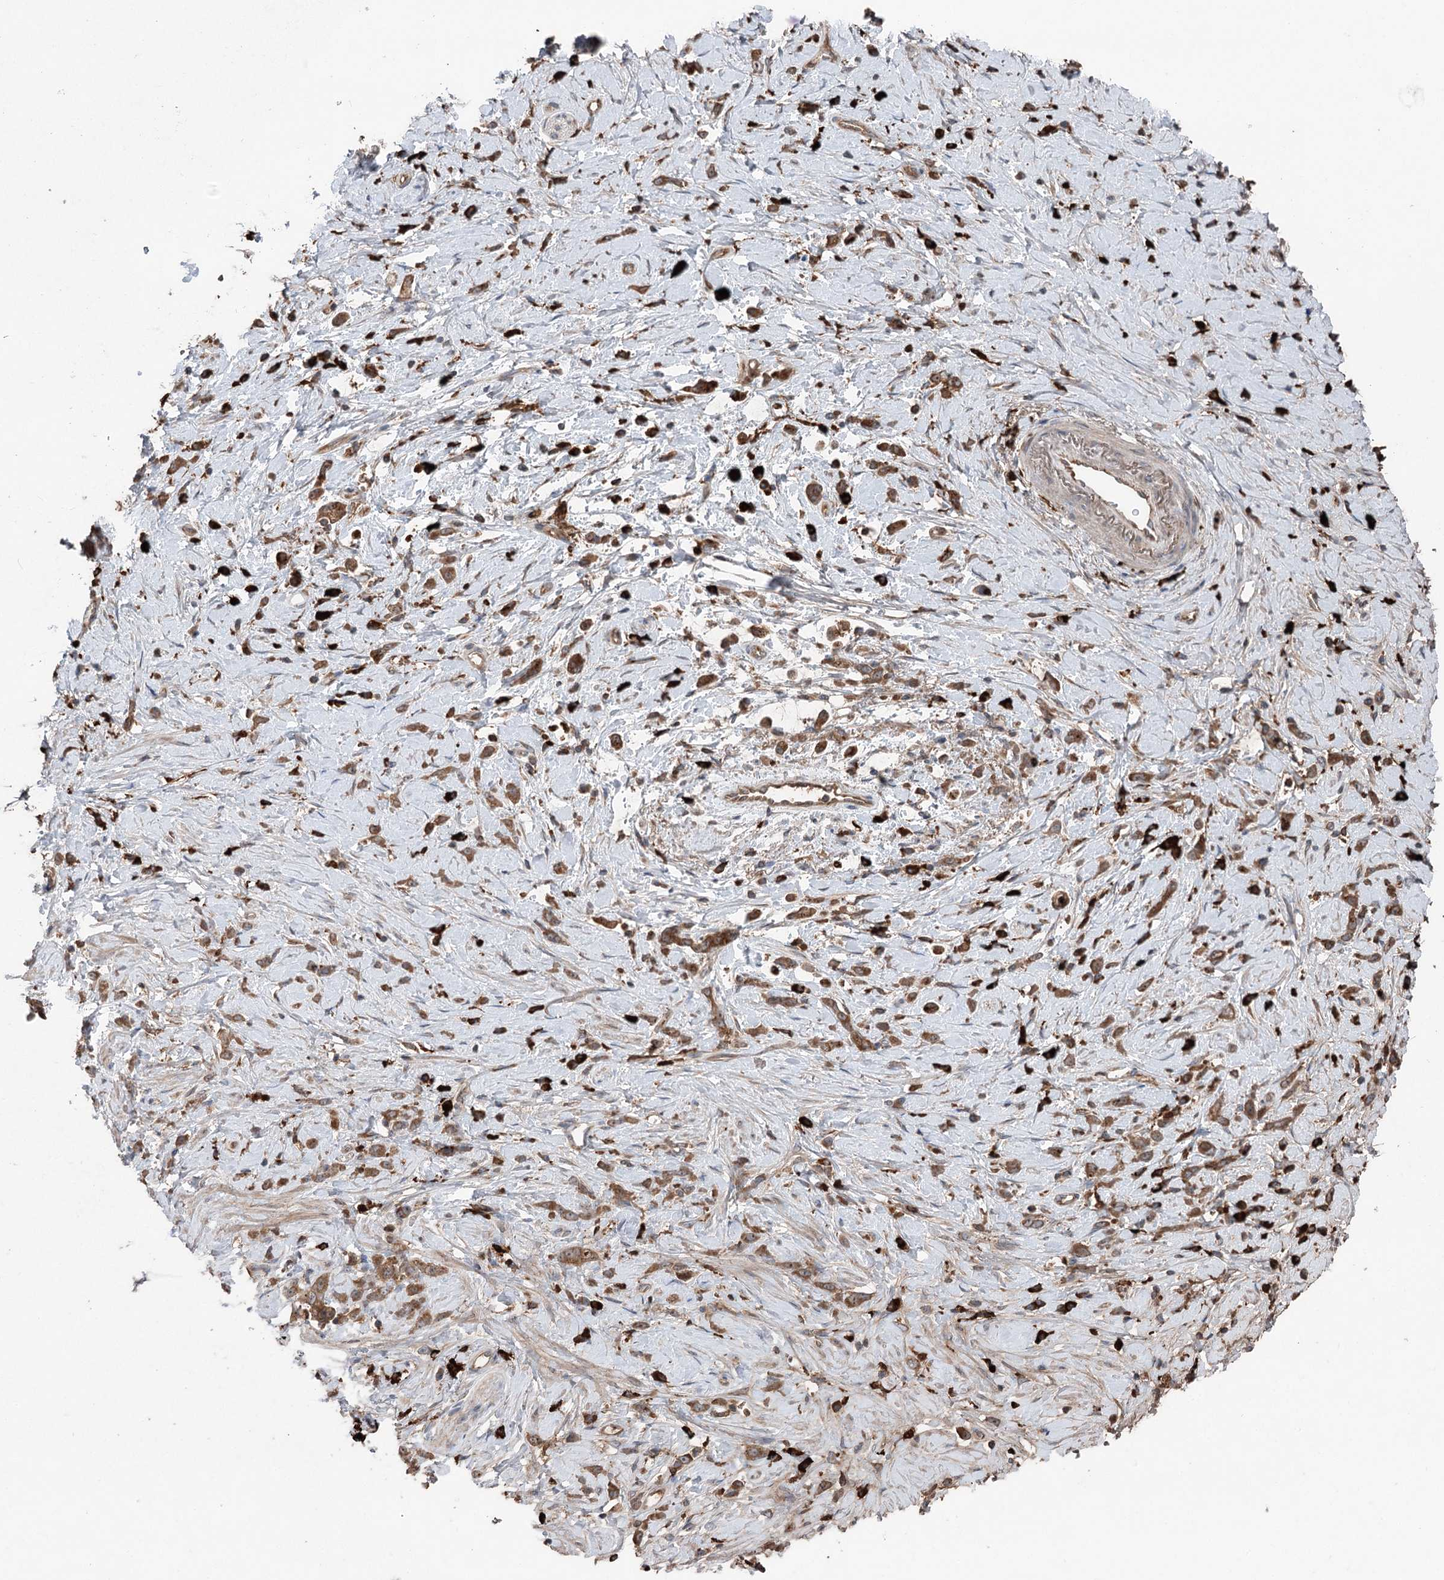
{"staining": {"intensity": "moderate", "quantity": ">75%", "location": "cytoplasmic/membranous"}, "tissue": "stomach cancer", "cell_type": "Tumor cells", "image_type": "cancer", "snomed": [{"axis": "morphology", "description": "Adenocarcinoma, NOS"}, {"axis": "topography", "description": "Stomach"}], "caption": "Protein analysis of stomach adenocarcinoma tissue reveals moderate cytoplasmic/membranous positivity in approximately >75% of tumor cells.", "gene": "PPP1R21", "patient": {"sex": "female", "age": 60}}